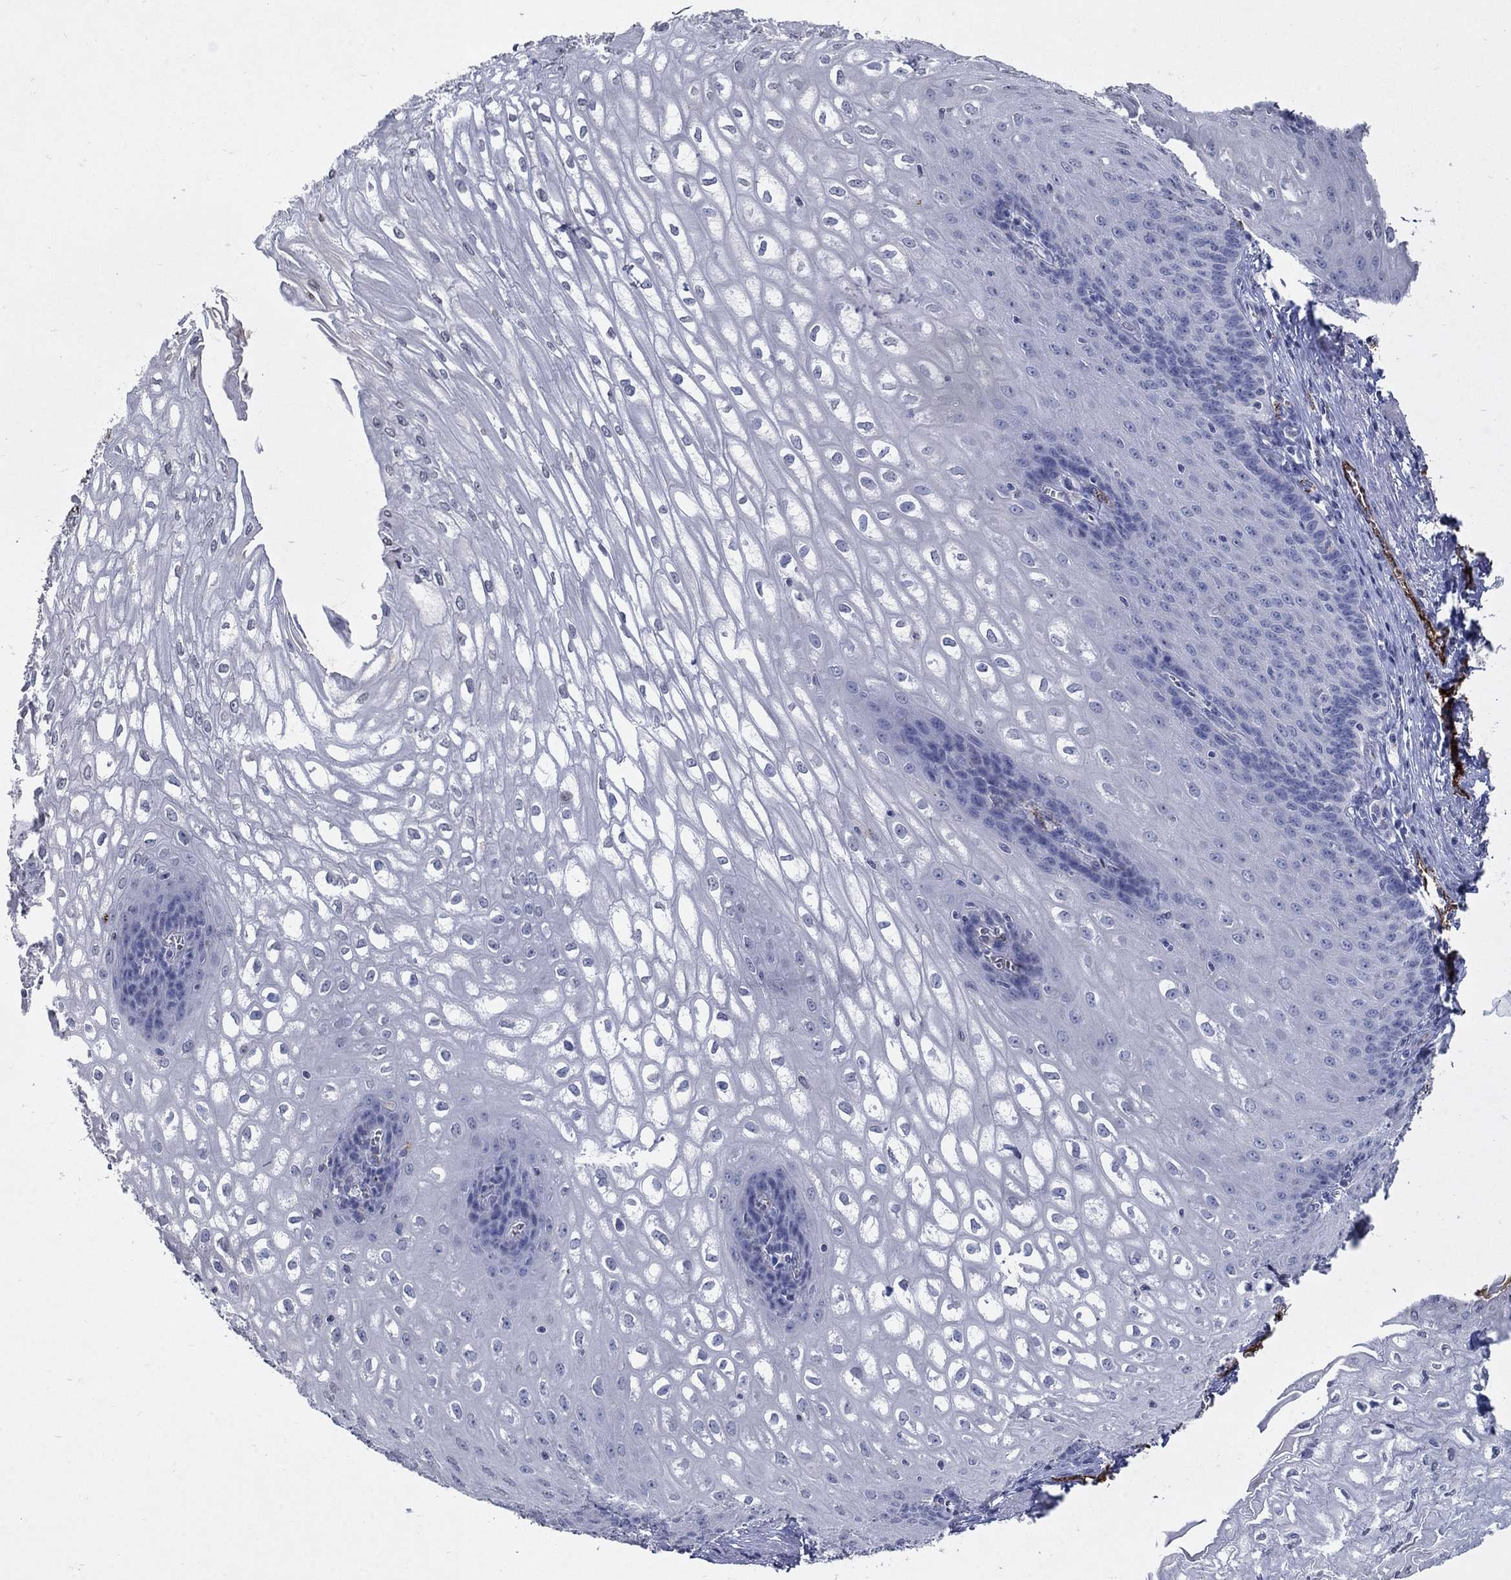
{"staining": {"intensity": "negative", "quantity": "none", "location": "none"}, "tissue": "esophagus", "cell_type": "Squamous epithelial cells", "image_type": "normal", "snomed": [{"axis": "morphology", "description": "Normal tissue, NOS"}, {"axis": "topography", "description": "Esophagus"}], "caption": "High magnification brightfield microscopy of unremarkable esophagus stained with DAB (3,3'-diaminobenzidine) (brown) and counterstained with hematoxylin (blue): squamous epithelial cells show no significant staining. (Stains: DAB (3,3'-diaminobenzidine) immunohistochemistry with hematoxylin counter stain, Microscopy: brightfield microscopy at high magnification).", "gene": "TINAG", "patient": {"sex": "male", "age": 58}}